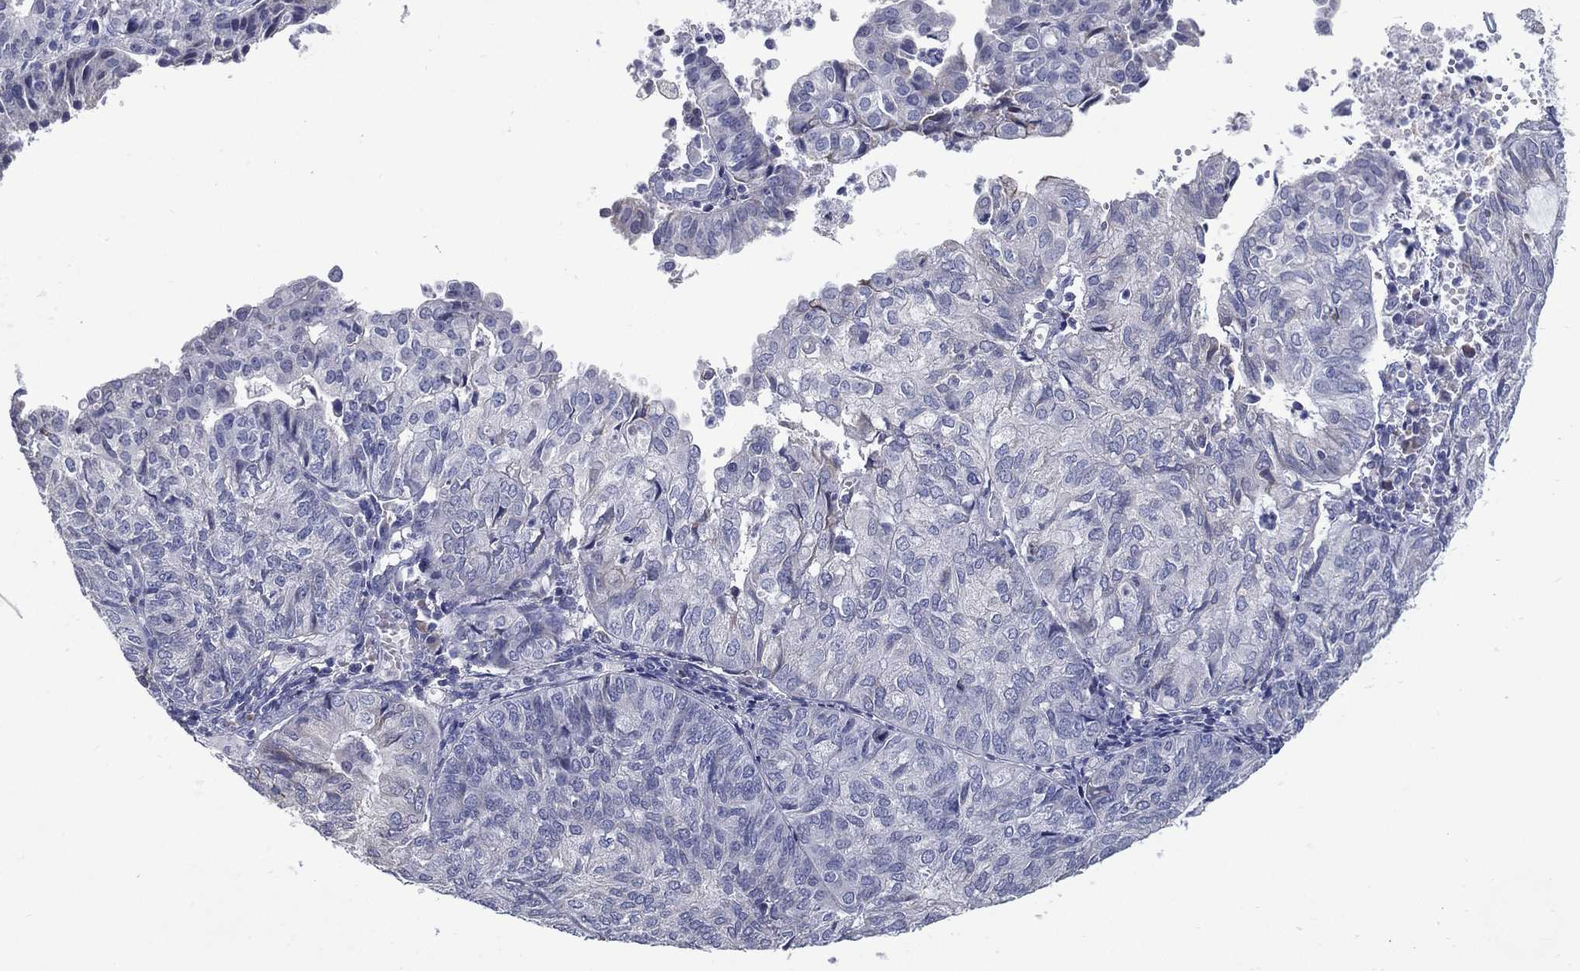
{"staining": {"intensity": "negative", "quantity": "none", "location": "none"}, "tissue": "endometrial cancer", "cell_type": "Tumor cells", "image_type": "cancer", "snomed": [{"axis": "morphology", "description": "Adenocarcinoma, NOS"}, {"axis": "topography", "description": "Endometrium"}], "caption": "This is a photomicrograph of immunohistochemistry staining of adenocarcinoma (endometrial), which shows no expression in tumor cells.", "gene": "C19orf18", "patient": {"sex": "female", "age": 82}}